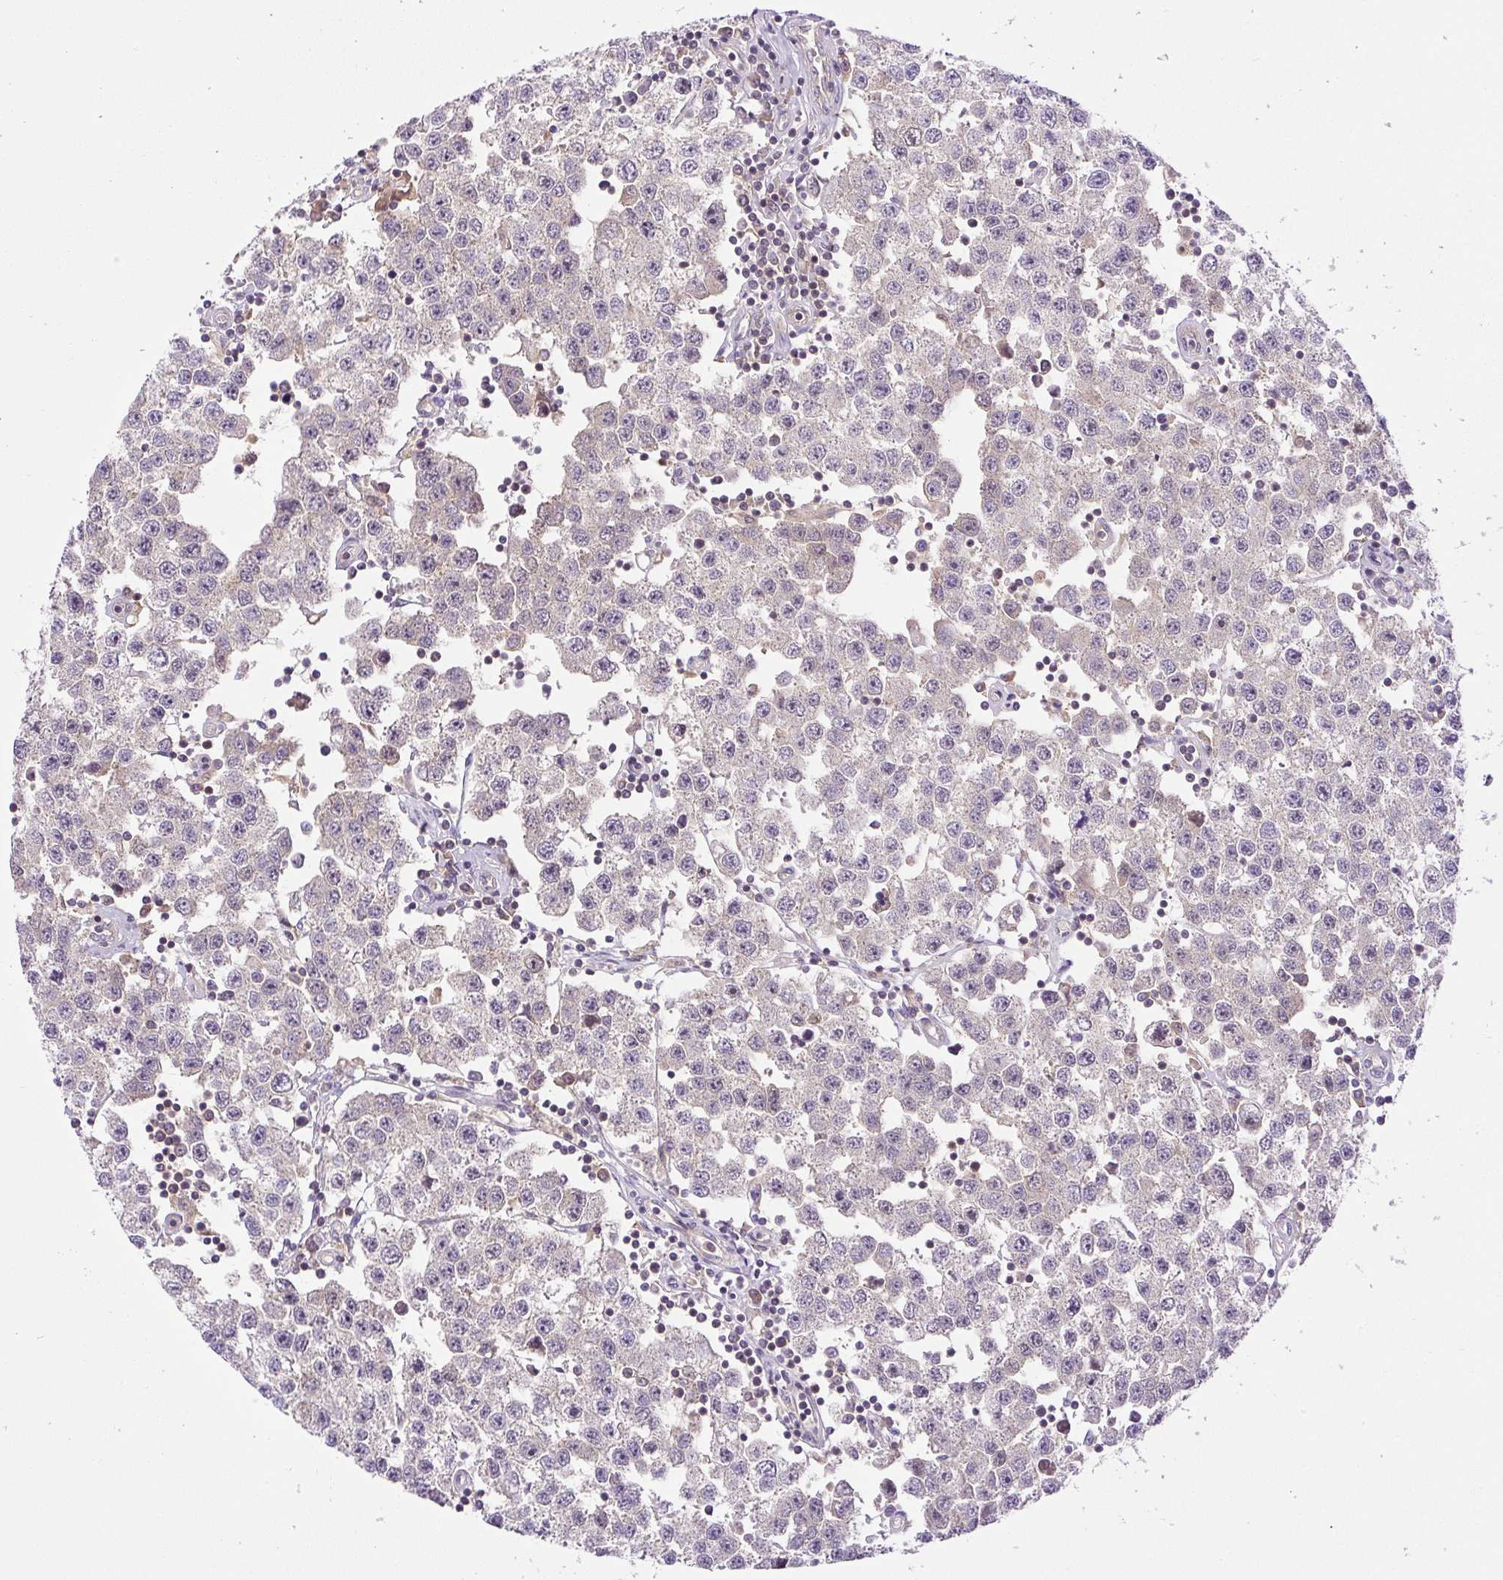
{"staining": {"intensity": "negative", "quantity": "none", "location": "none"}, "tissue": "testis cancer", "cell_type": "Tumor cells", "image_type": "cancer", "snomed": [{"axis": "morphology", "description": "Seminoma, NOS"}, {"axis": "topography", "description": "Testis"}], "caption": "Tumor cells are negative for brown protein staining in testis cancer. Brightfield microscopy of immunohistochemistry (IHC) stained with DAB (brown) and hematoxylin (blue), captured at high magnification.", "gene": "CCDC28A", "patient": {"sex": "male", "age": 34}}